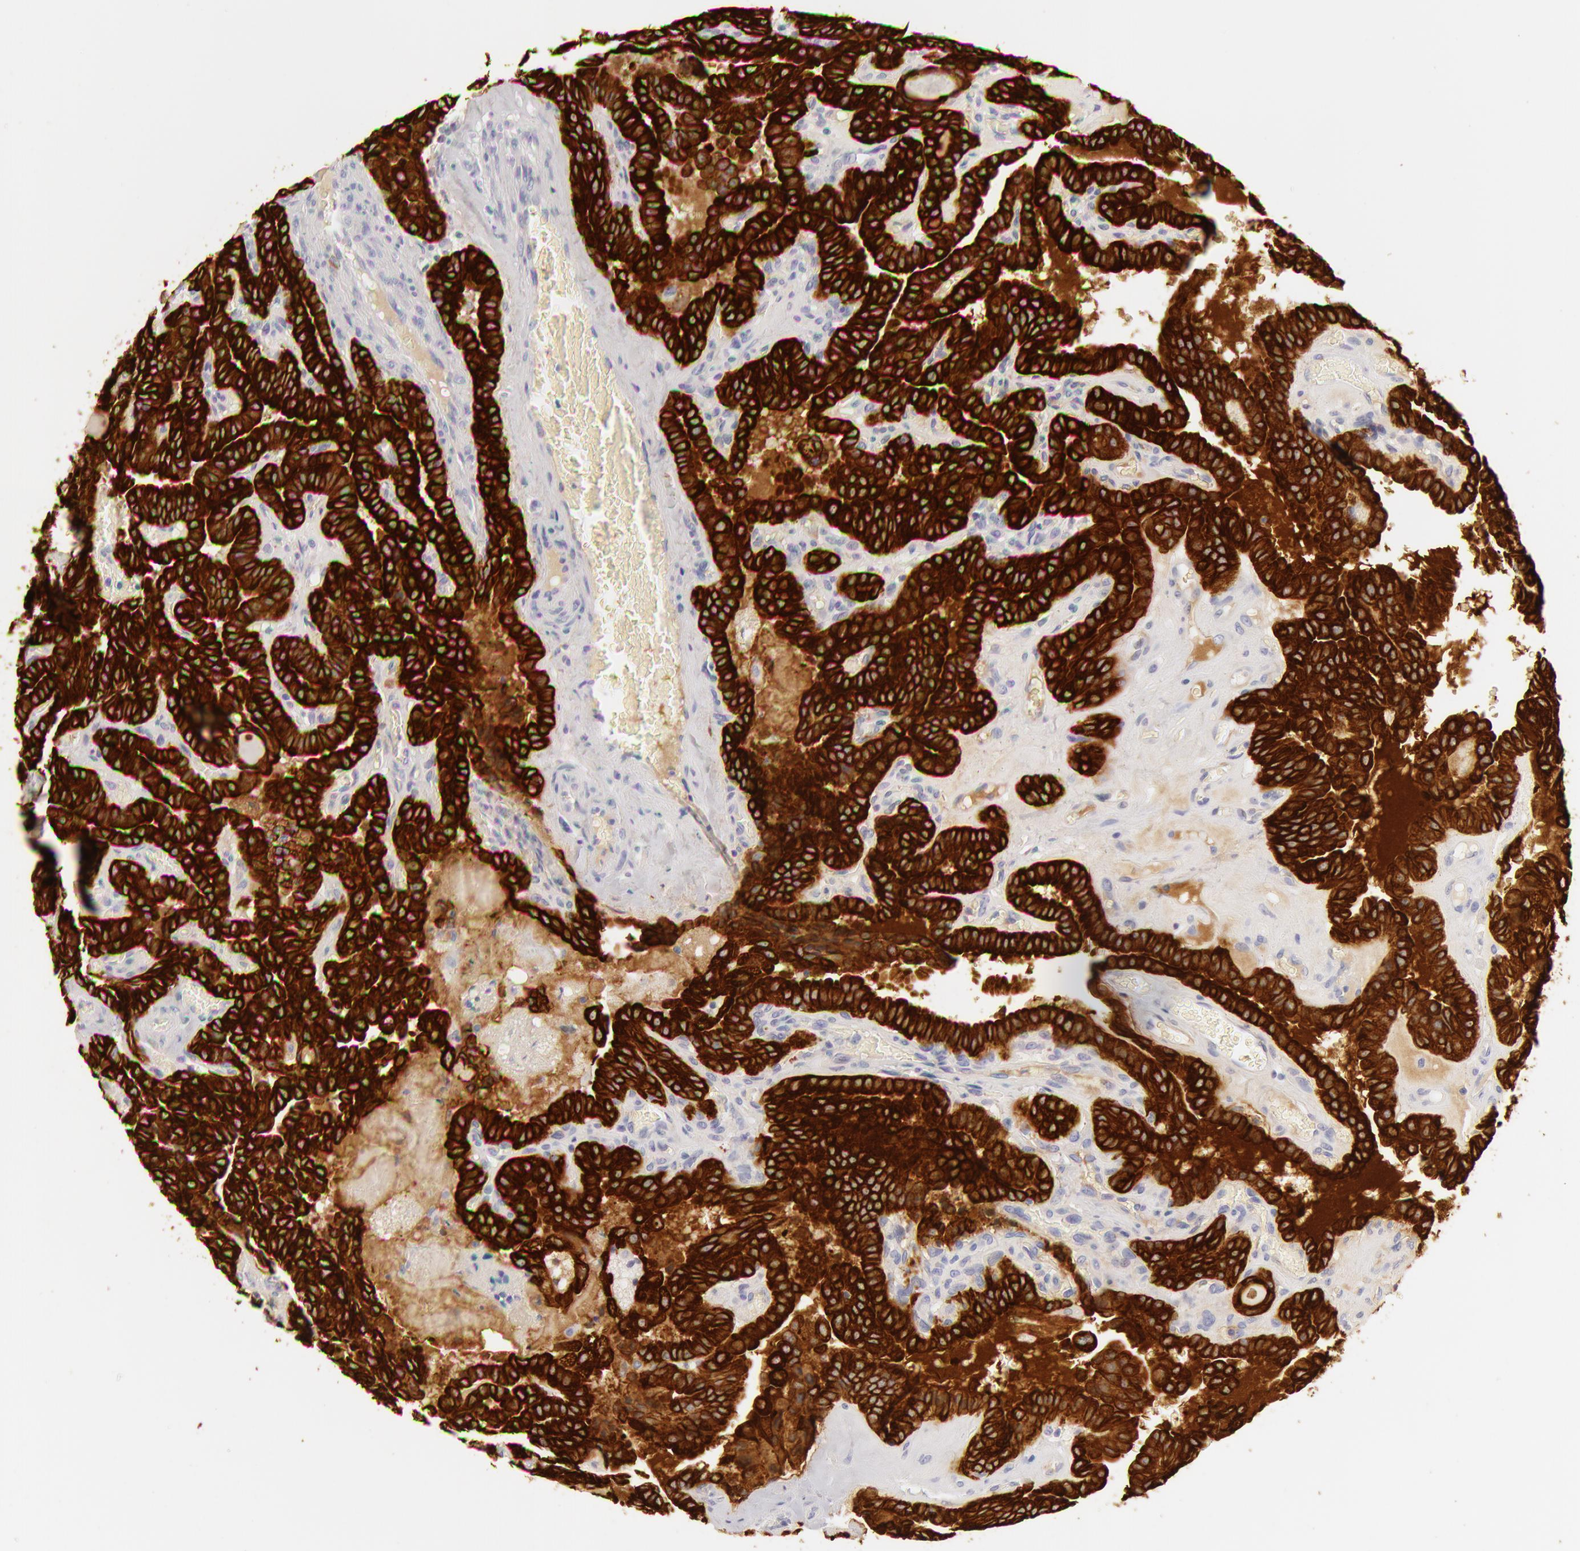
{"staining": {"intensity": "strong", "quantity": ">75%", "location": "cytoplasmic/membranous"}, "tissue": "thyroid cancer", "cell_type": "Tumor cells", "image_type": "cancer", "snomed": [{"axis": "morphology", "description": "Papillary adenocarcinoma, NOS"}, {"axis": "topography", "description": "Thyroid gland"}], "caption": "Strong cytoplasmic/membranous expression for a protein is identified in approximately >75% of tumor cells of thyroid cancer using immunohistochemistry.", "gene": "KRT8", "patient": {"sex": "male", "age": 87}}